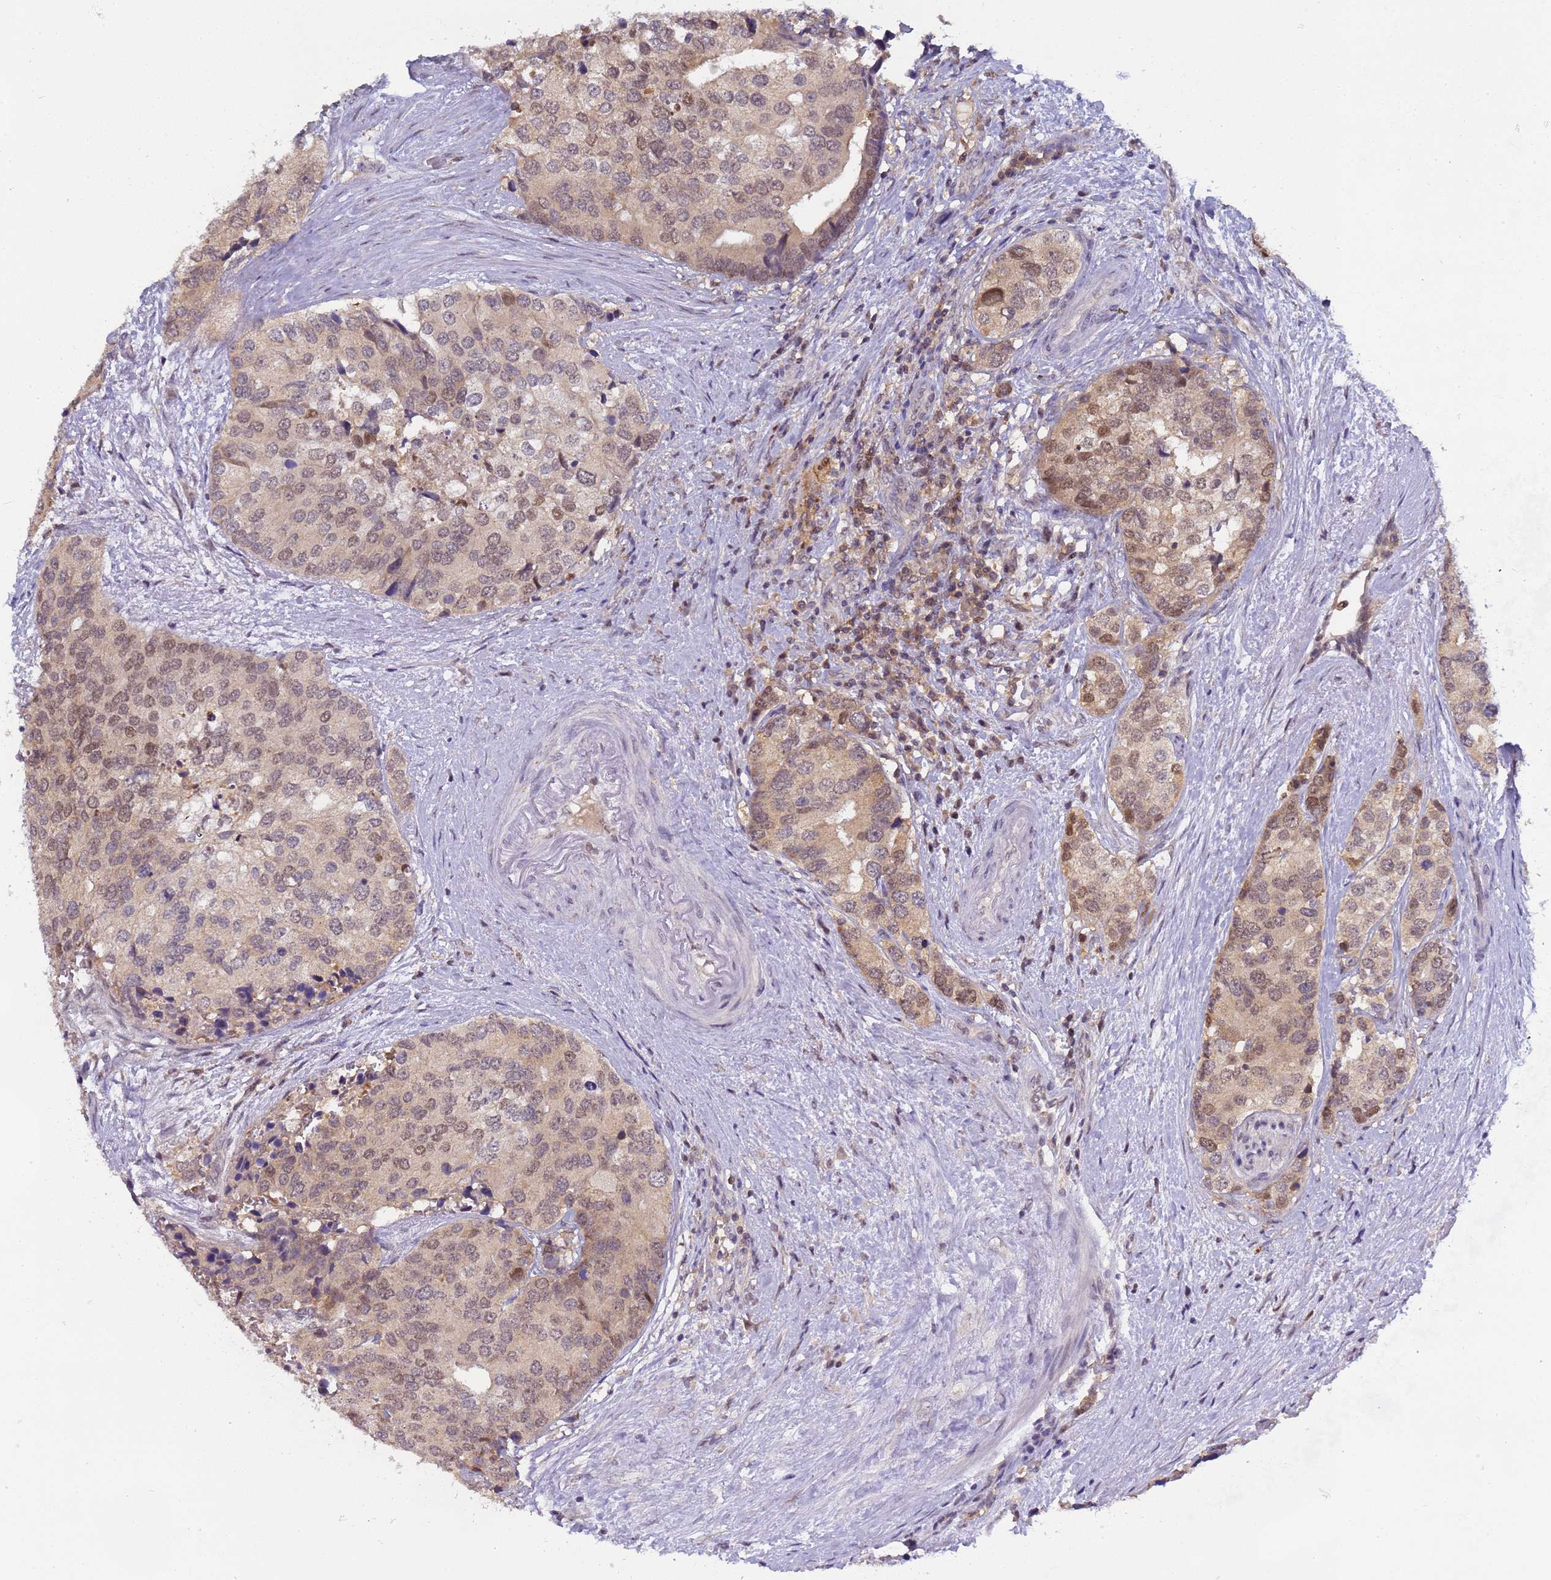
{"staining": {"intensity": "moderate", "quantity": "25%-75%", "location": "nuclear"}, "tissue": "prostate cancer", "cell_type": "Tumor cells", "image_type": "cancer", "snomed": [{"axis": "morphology", "description": "Adenocarcinoma, High grade"}, {"axis": "topography", "description": "Prostate"}], "caption": "Human prostate cancer (high-grade adenocarcinoma) stained for a protein (brown) reveals moderate nuclear positive staining in about 25%-75% of tumor cells.", "gene": "CD53", "patient": {"sex": "male", "age": 62}}